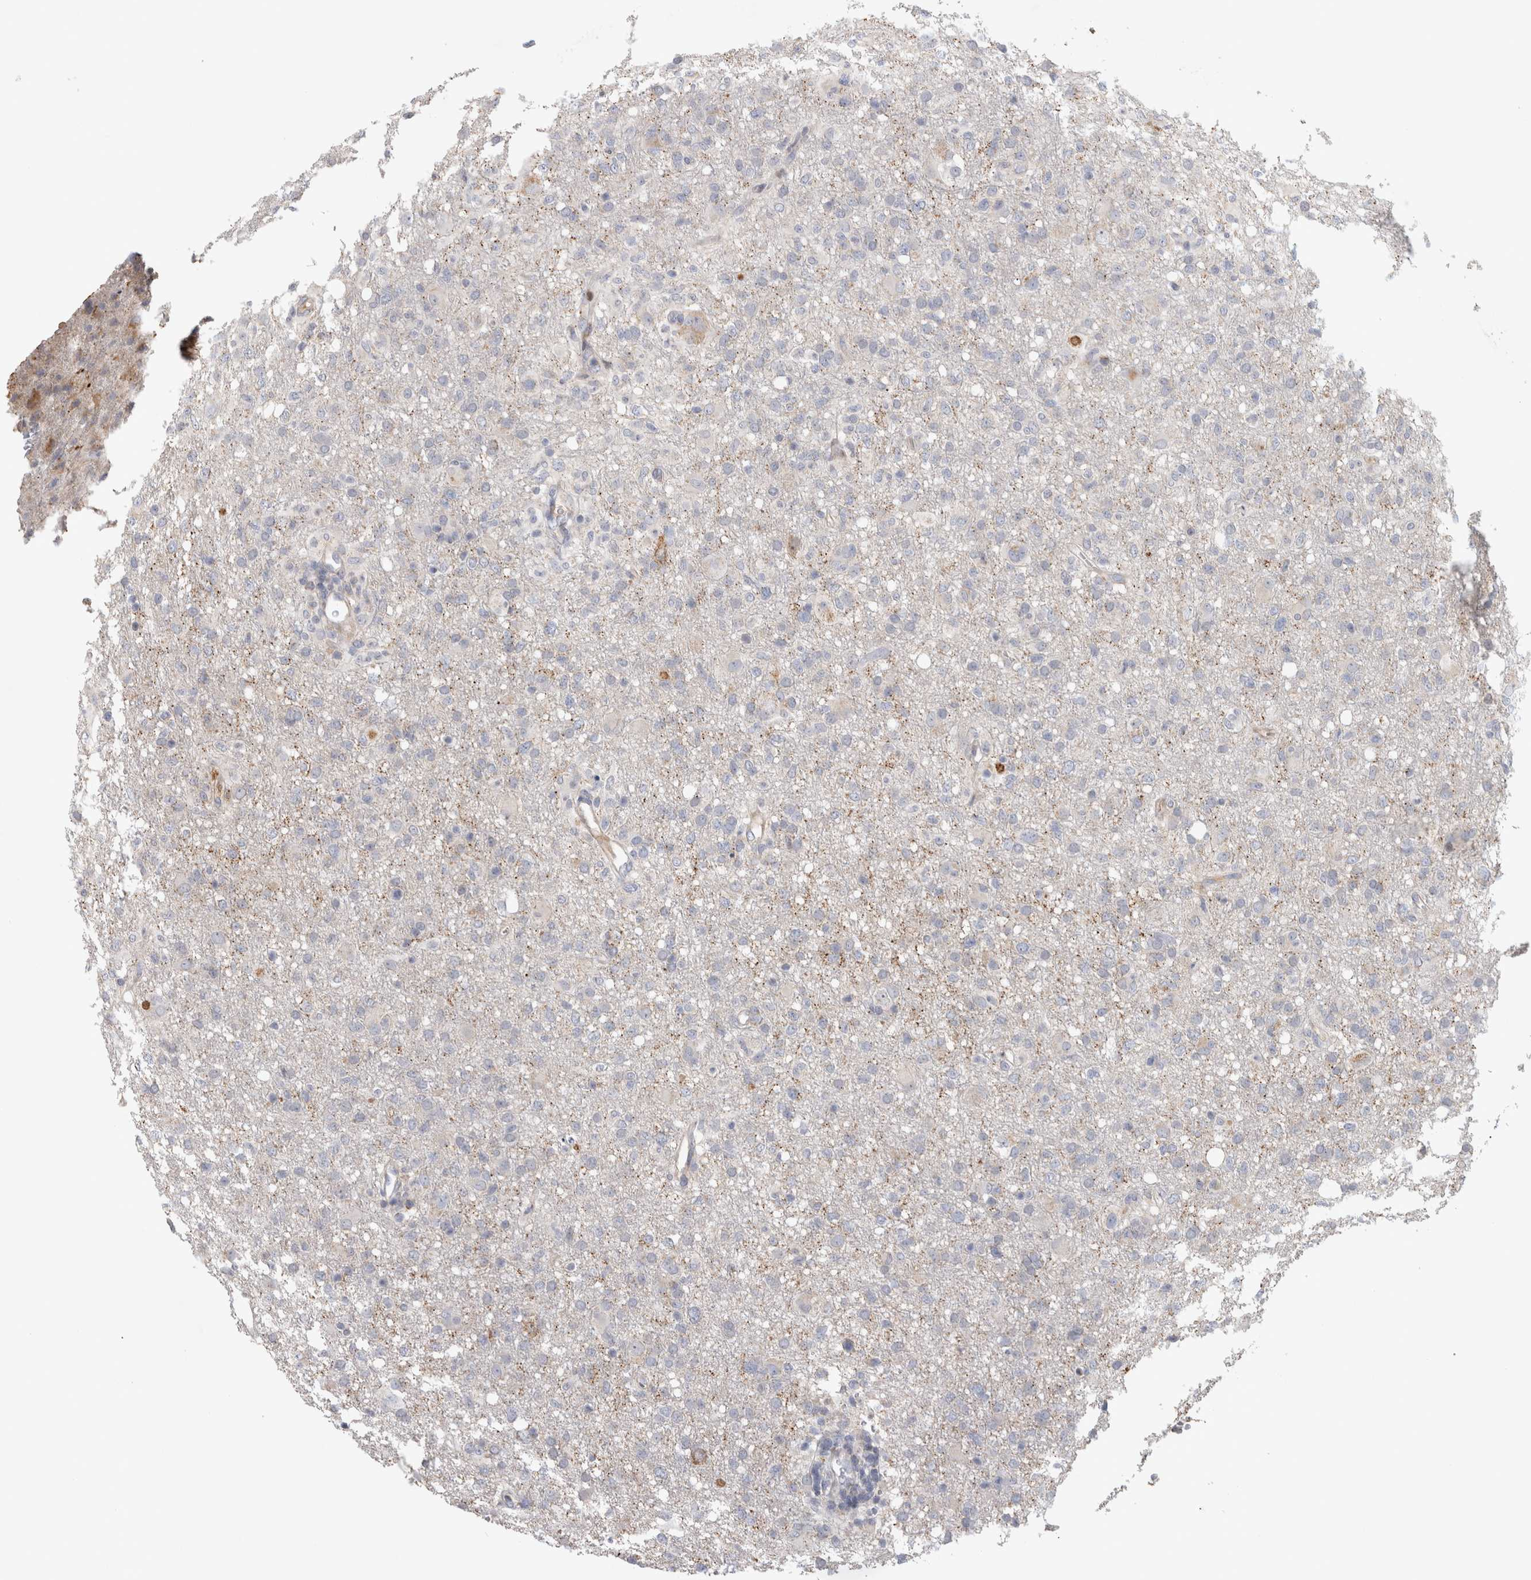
{"staining": {"intensity": "negative", "quantity": "none", "location": "none"}, "tissue": "glioma", "cell_type": "Tumor cells", "image_type": "cancer", "snomed": [{"axis": "morphology", "description": "Glioma, malignant, High grade"}, {"axis": "topography", "description": "Brain"}], "caption": "This photomicrograph is of malignant high-grade glioma stained with immunohistochemistry (IHC) to label a protein in brown with the nuclei are counter-stained blue. There is no expression in tumor cells.", "gene": "RBM48", "patient": {"sex": "female", "age": 57}}